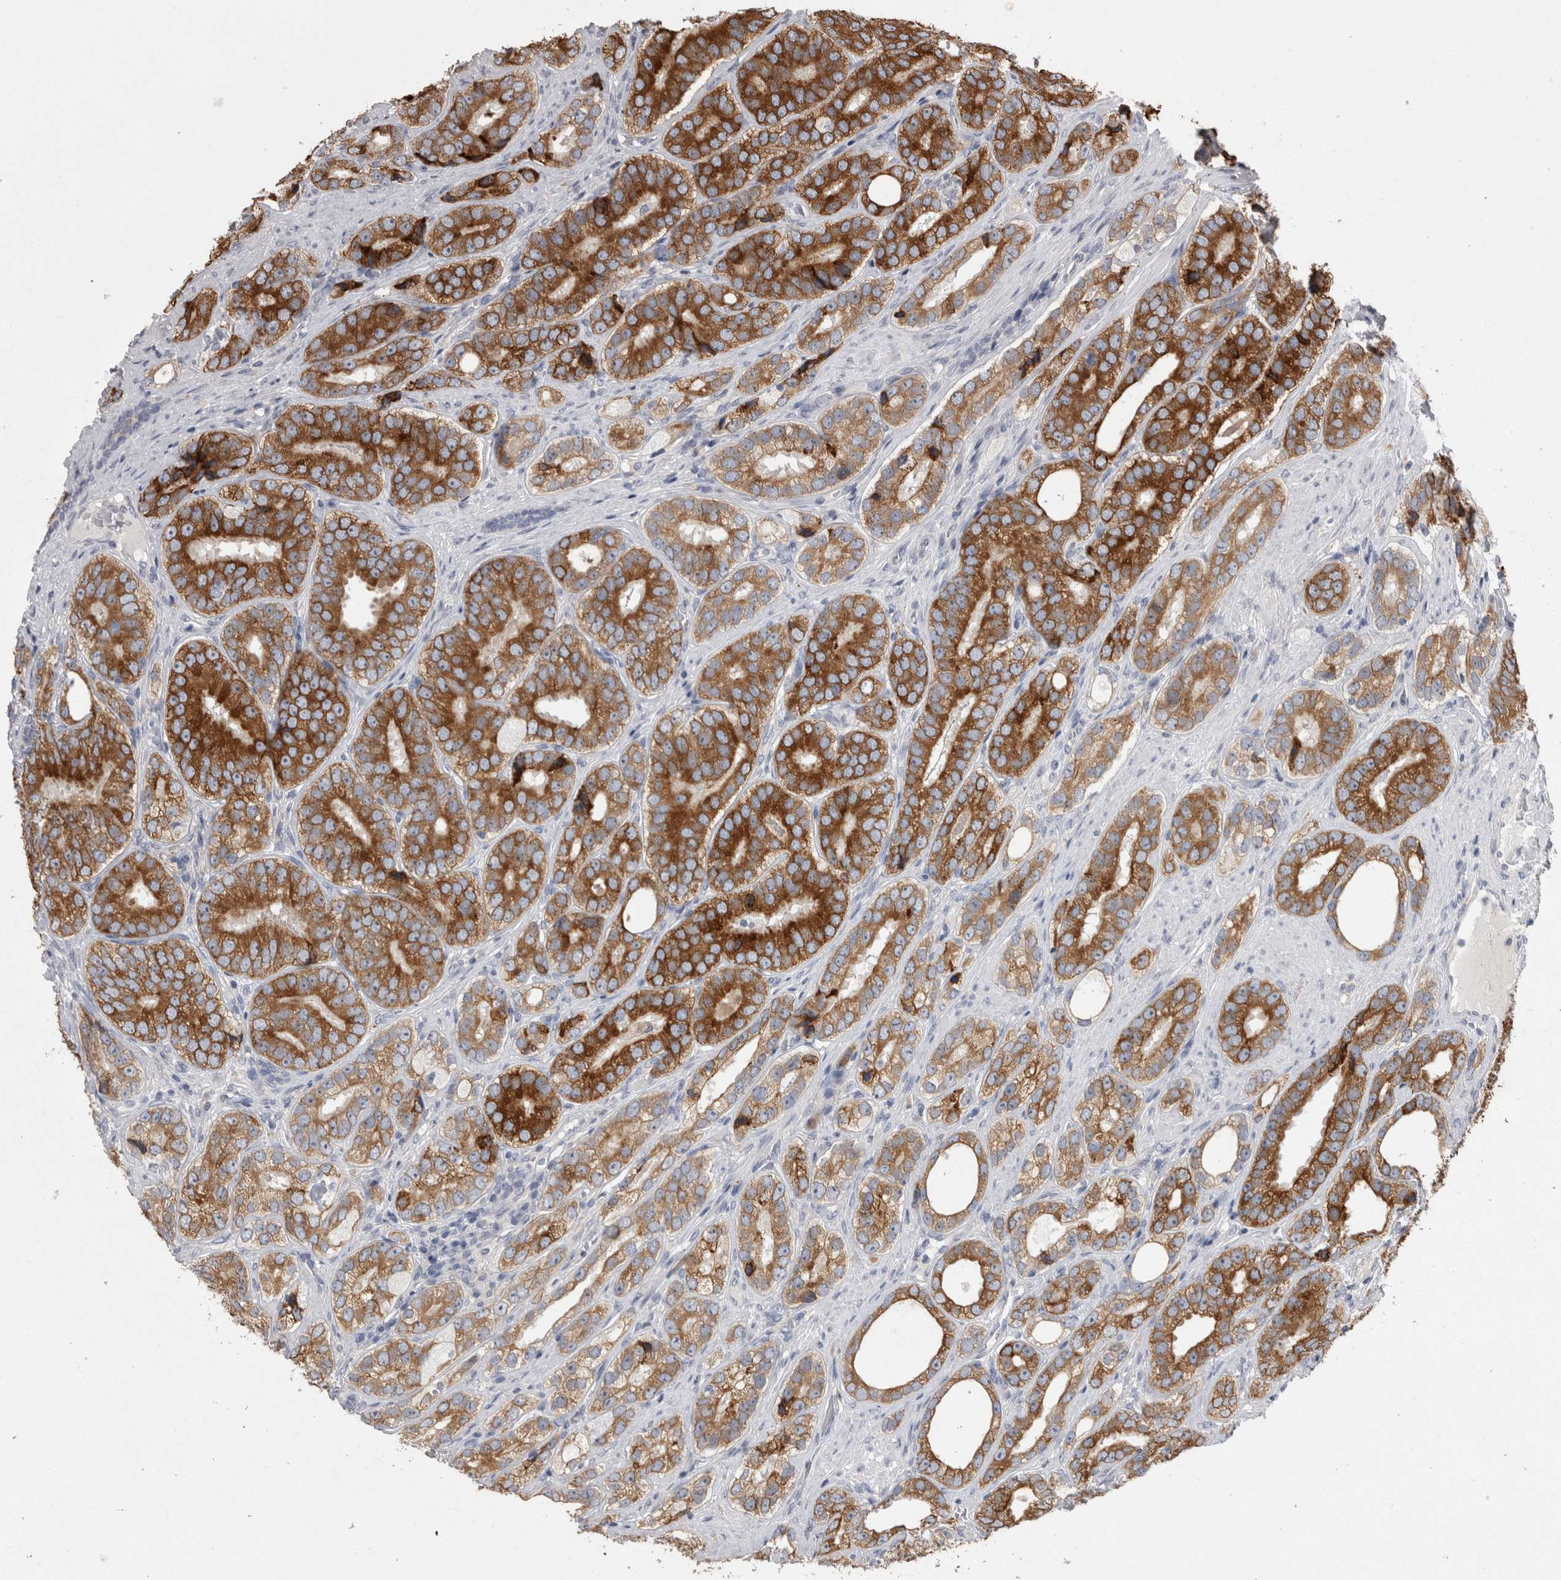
{"staining": {"intensity": "strong", "quantity": ">75%", "location": "cytoplasmic/membranous"}, "tissue": "prostate cancer", "cell_type": "Tumor cells", "image_type": "cancer", "snomed": [{"axis": "morphology", "description": "Adenocarcinoma, High grade"}, {"axis": "topography", "description": "Prostate"}], "caption": "Immunohistochemical staining of prostate high-grade adenocarcinoma exhibits strong cytoplasmic/membranous protein expression in approximately >75% of tumor cells. (Stains: DAB (3,3'-diaminobenzidine) in brown, nuclei in blue, Microscopy: brightfield microscopy at high magnification).", "gene": "LRRC40", "patient": {"sex": "male", "age": 56}}